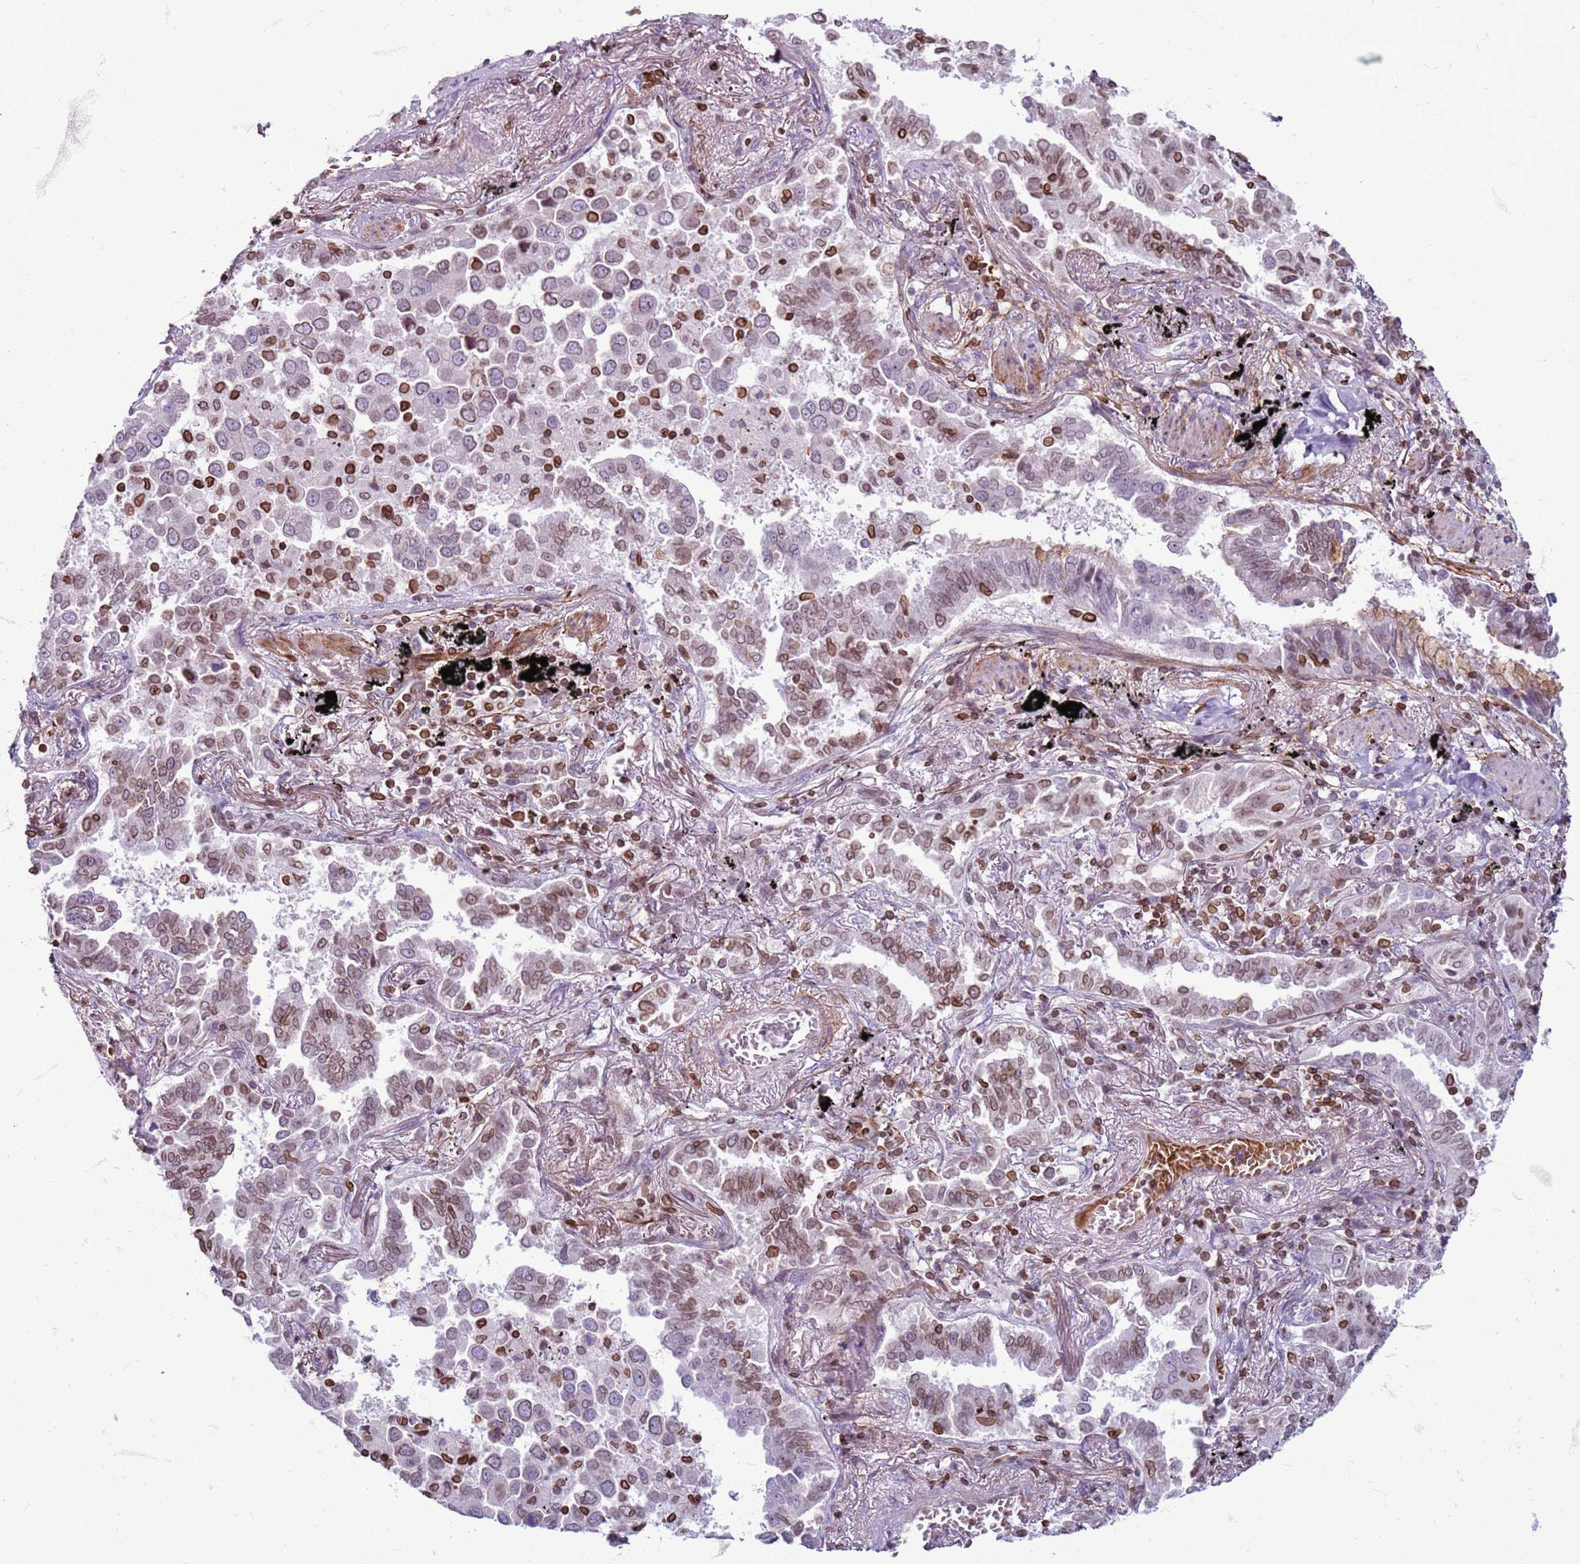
{"staining": {"intensity": "moderate", "quantity": "25%-75%", "location": "cytoplasmic/membranous,nuclear"}, "tissue": "lung cancer", "cell_type": "Tumor cells", "image_type": "cancer", "snomed": [{"axis": "morphology", "description": "Adenocarcinoma, NOS"}, {"axis": "topography", "description": "Lung"}], "caption": "Brown immunohistochemical staining in lung cancer (adenocarcinoma) reveals moderate cytoplasmic/membranous and nuclear staining in about 25%-75% of tumor cells.", "gene": "METTL25B", "patient": {"sex": "male", "age": 67}}